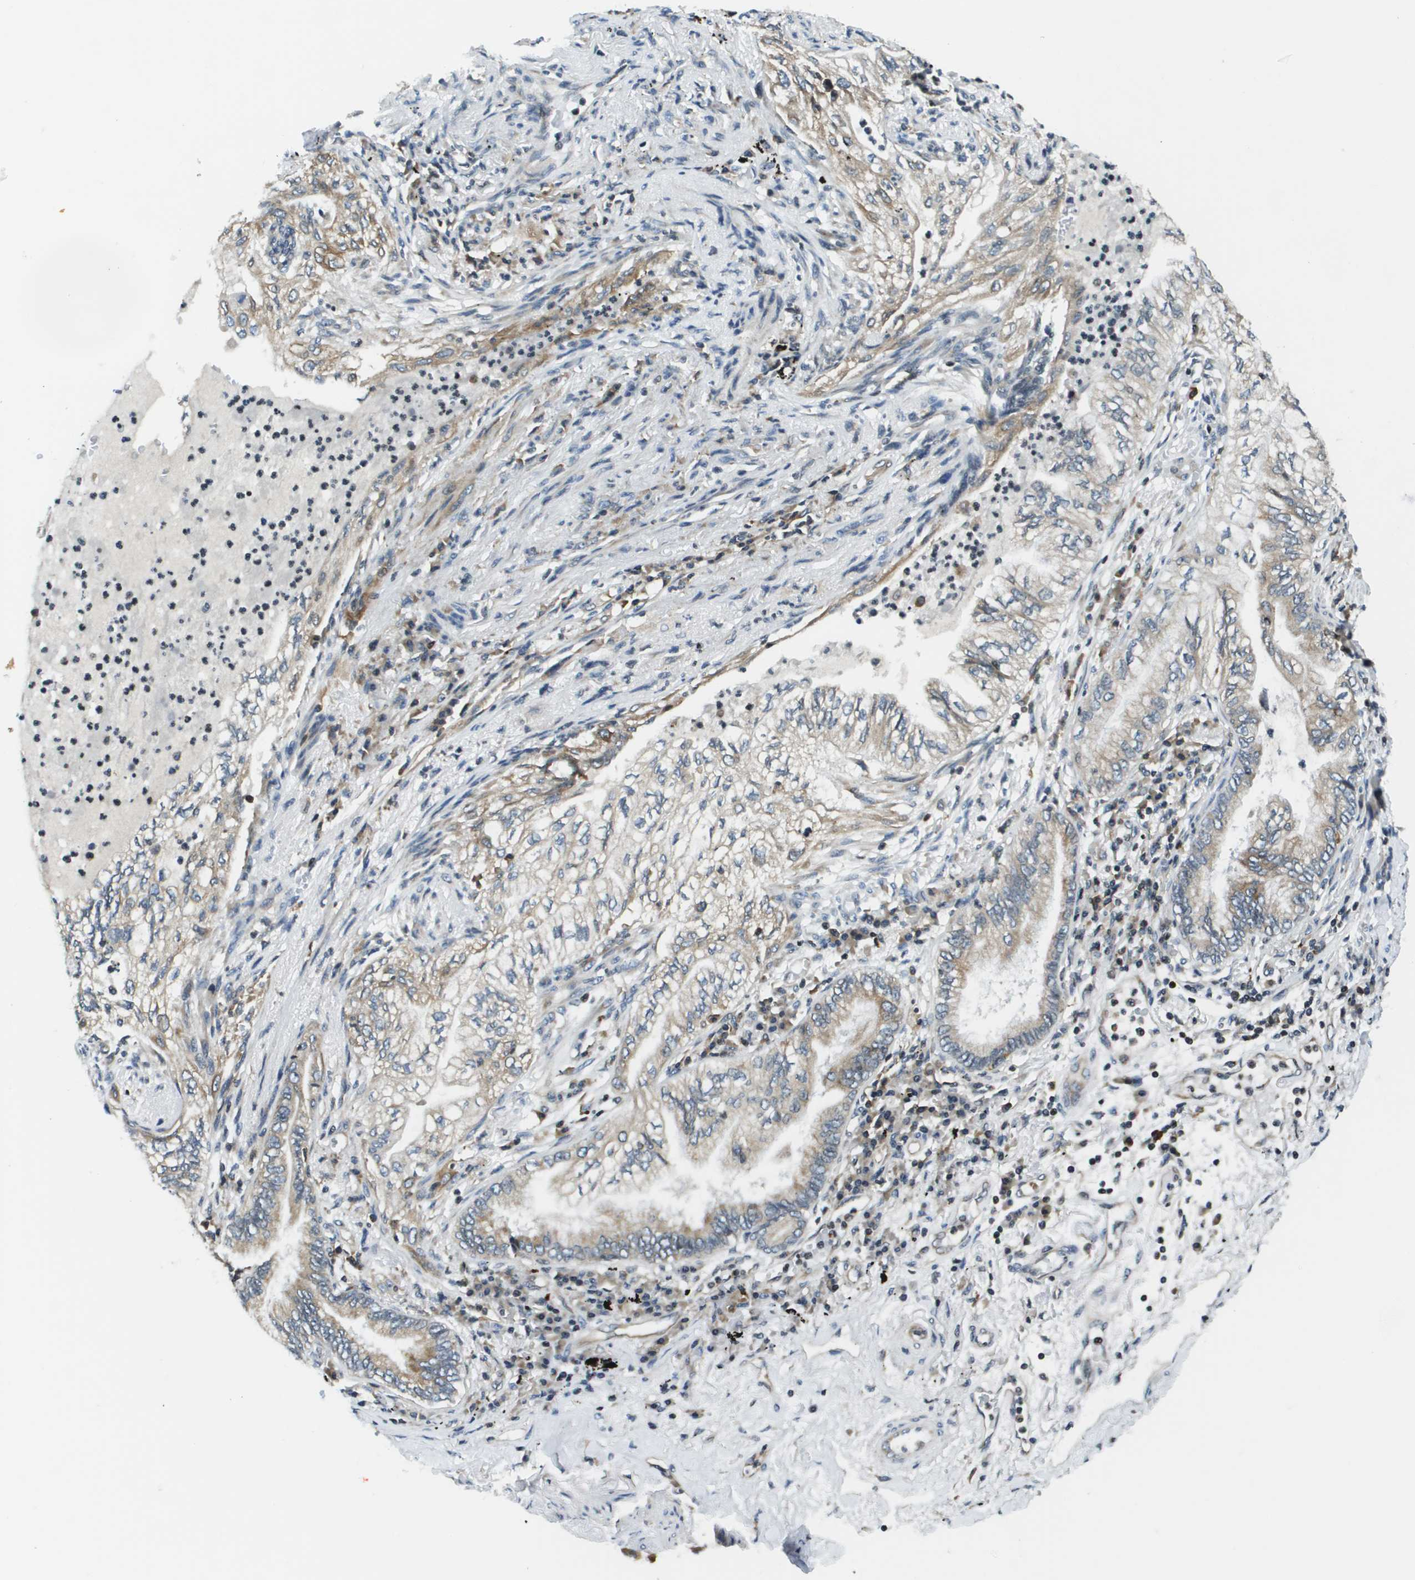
{"staining": {"intensity": "weak", "quantity": "25%-75%", "location": "cytoplasmic/membranous"}, "tissue": "lung cancer", "cell_type": "Tumor cells", "image_type": "cancer", "snomed": [{"axis": "morphology", "description": "Normal tissue, NOS"}, {"axis": "morphology", "description": "Adenocarcinoma, NOS"}, {"axis": "topography", "description": "Bronchus"}, {"axis": "topography", "description": "Lung"}], "caption": "This image demonstrates IHC staining of human lung cancer (adenocarcinoma), with low weak cytoplasmic/membranous expression in approximately 25%-75% of tumor cells.", "gene": "ESYT1", "patient": {"sex": "female", "age": 70}}